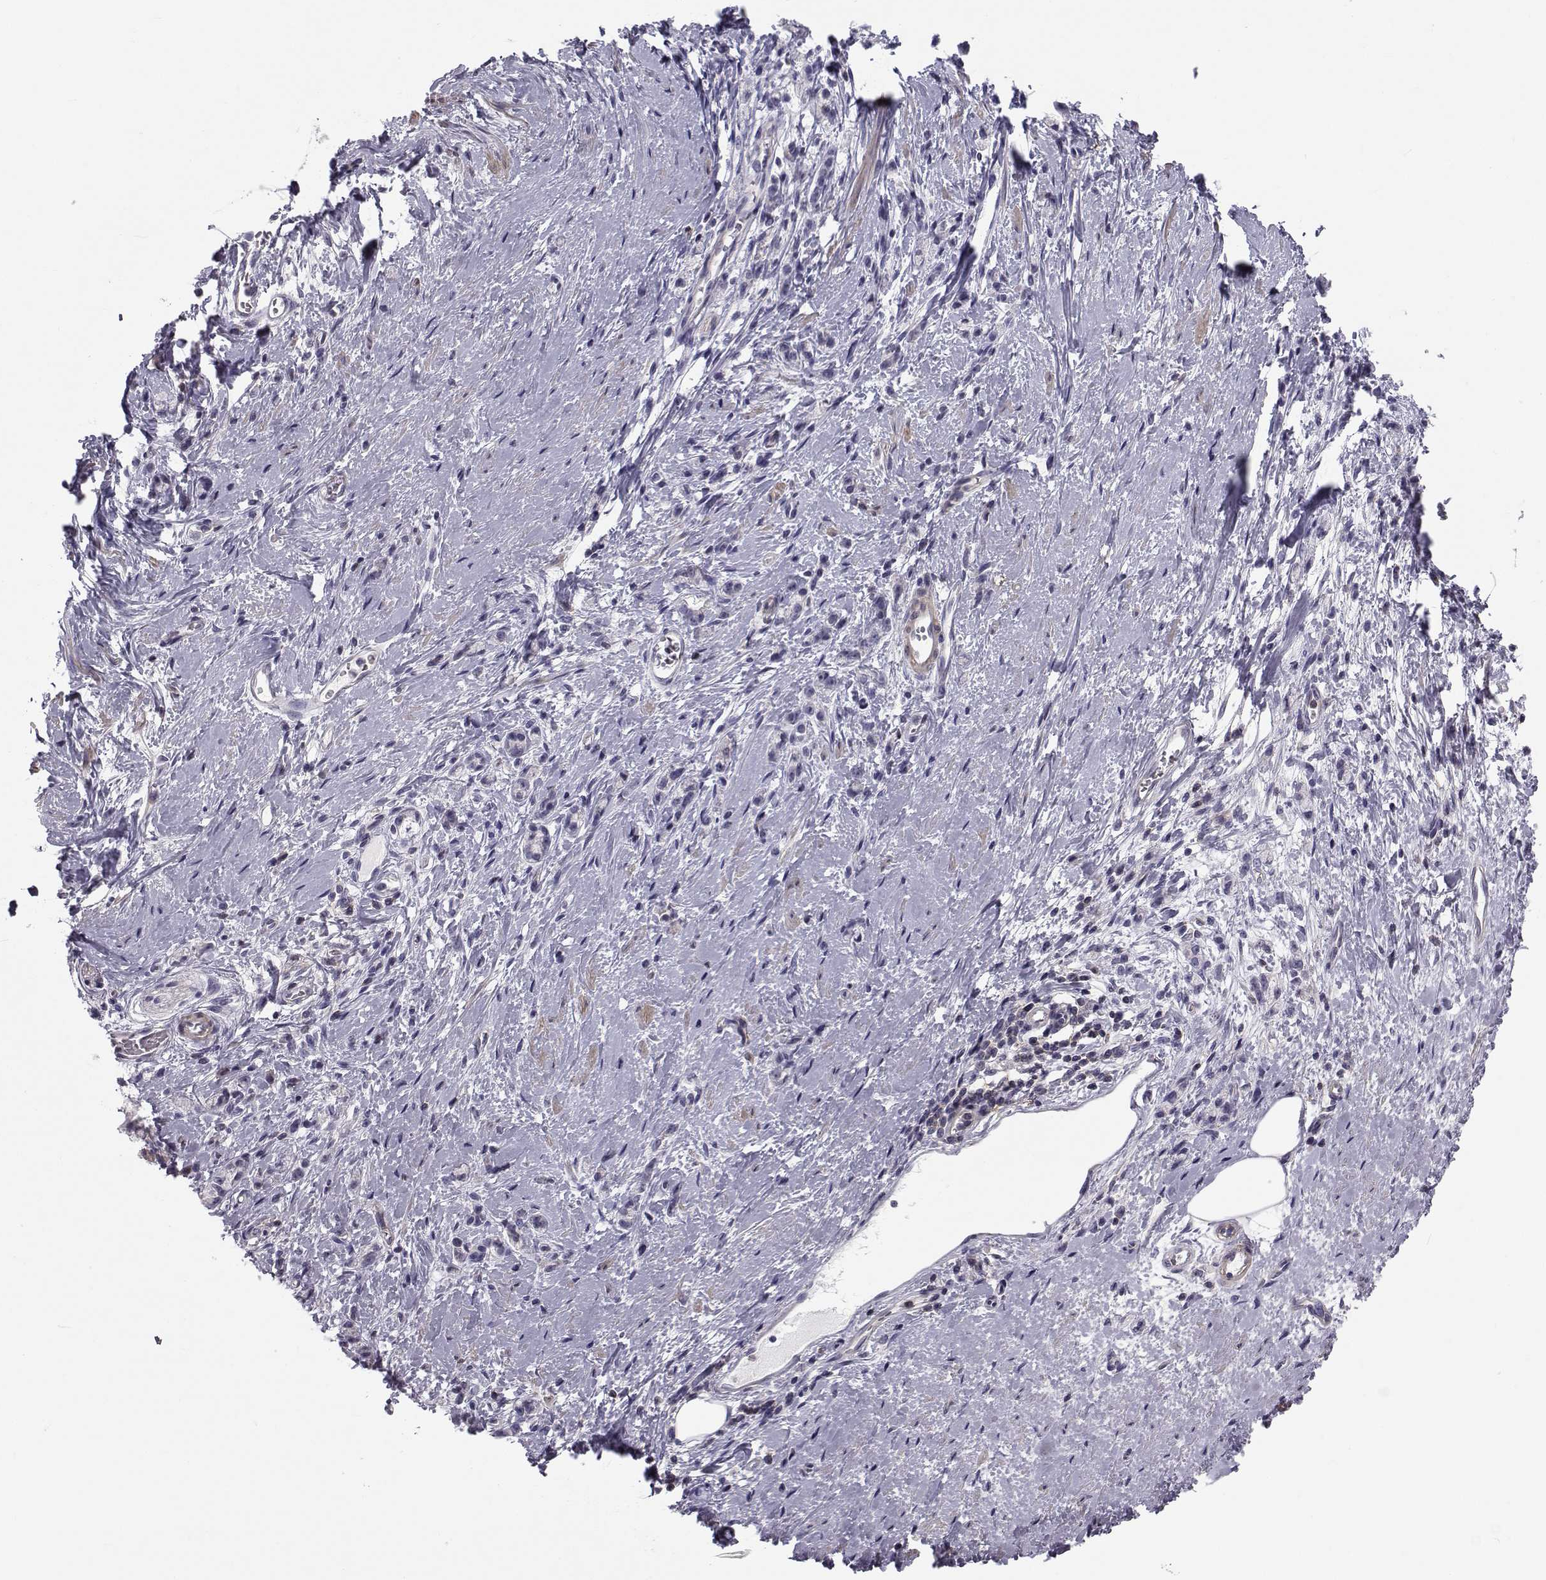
{"staining": {"intensity": "negative", "quantity": "none", "location": "none"}, "tissue": "stomach cancer", "cell_type": "Tumor cells", "image_type": "cancer", "snomed": [{"axis": "morphology", "description": "Adenocarcinoma, NOS"}, {"axis": "topography", "description": "Stomach"}], "caption": "There is no significant positivity in tumor cells of stomach adenocarcinoma.", "gene": "LRRC27", "patient": {"sex": "male", "age": 58}}